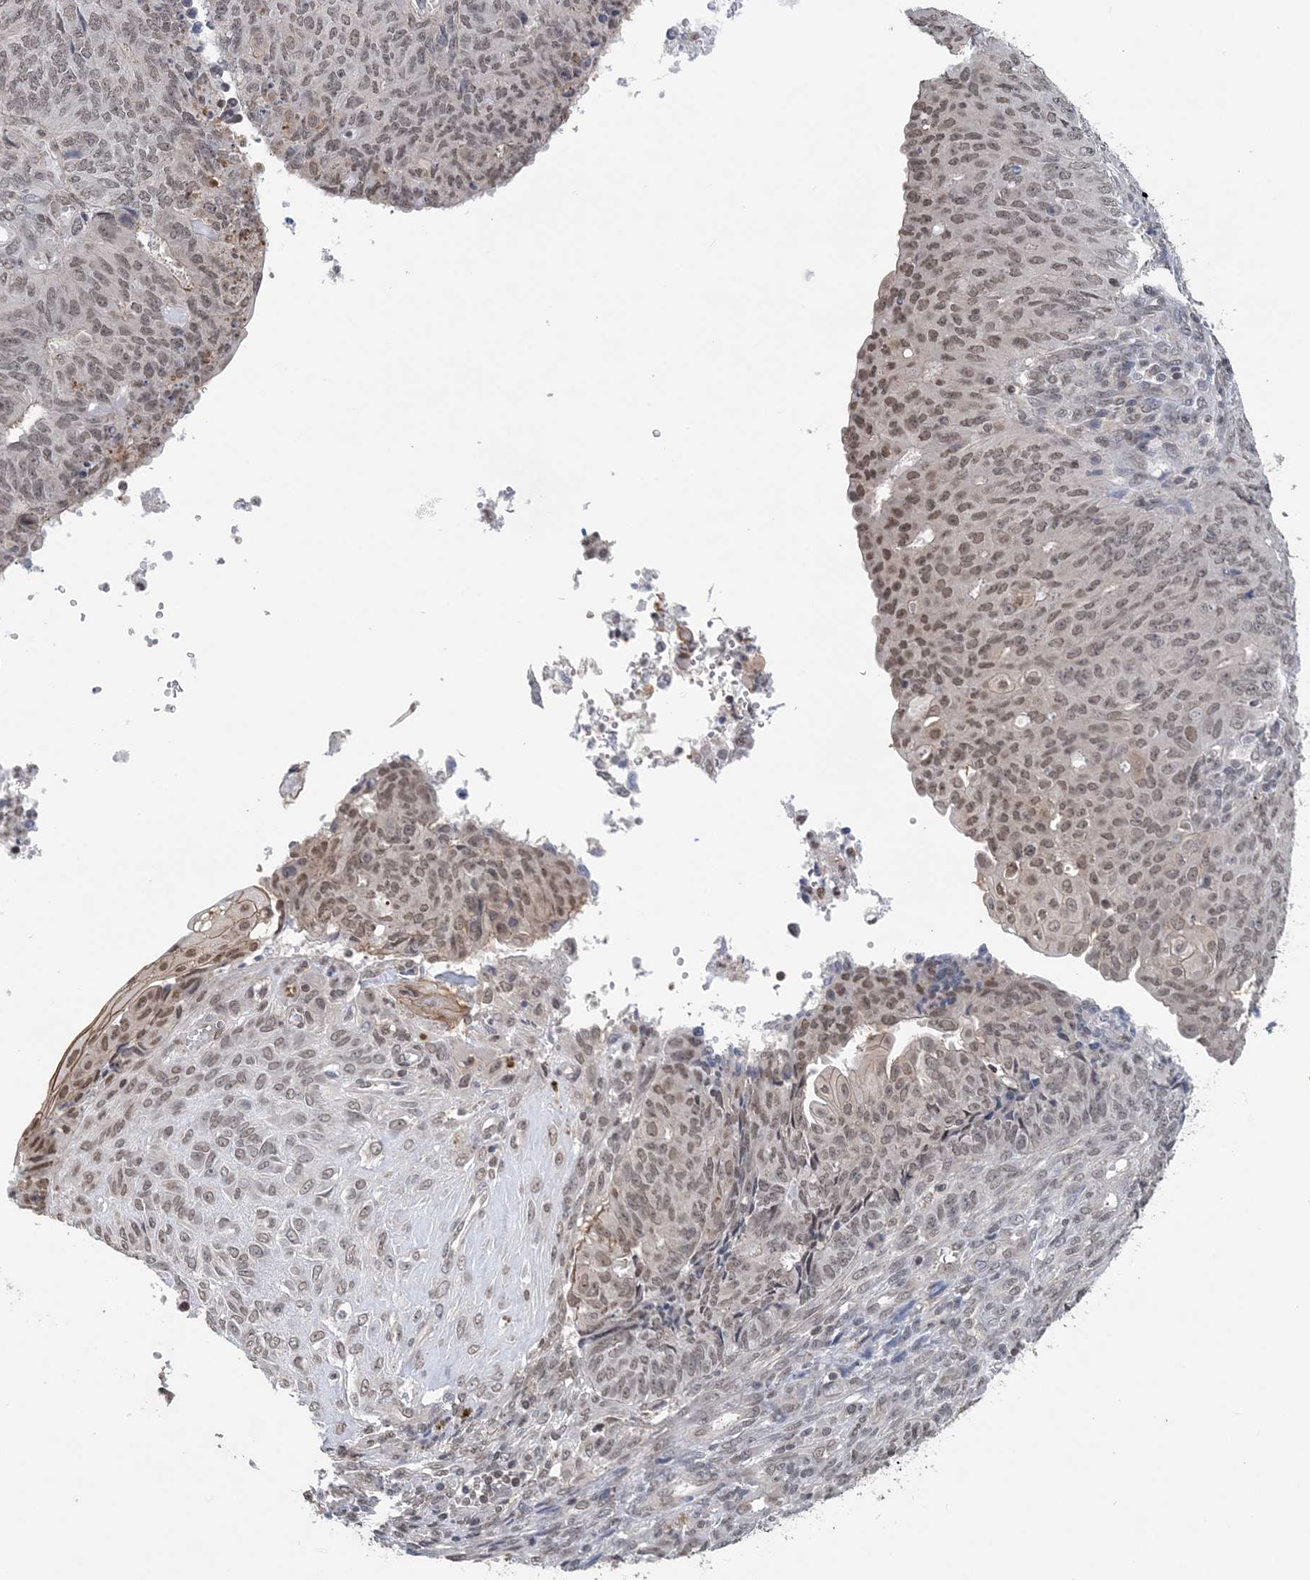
{"staining": {"intensity": "moderate", "quantity": "25%-75%", "location": "nuclear"}, "tissue": "endometrial cancer", "cell_type": "Tumor cells", "image_type": "cancer", "snomed": [{"axis": "morphology", "description": "Adenocarcinoma, NOS"}, {"axis": "topography", "description": "Endometrium"}], "caption": "A photomicrograph of human endometrial cancer stained for a protein reveals moderate nuclear brown staining in tumor cells.", "gene": "CCDC152", "patient": {"sex": "female", "age": 32}}